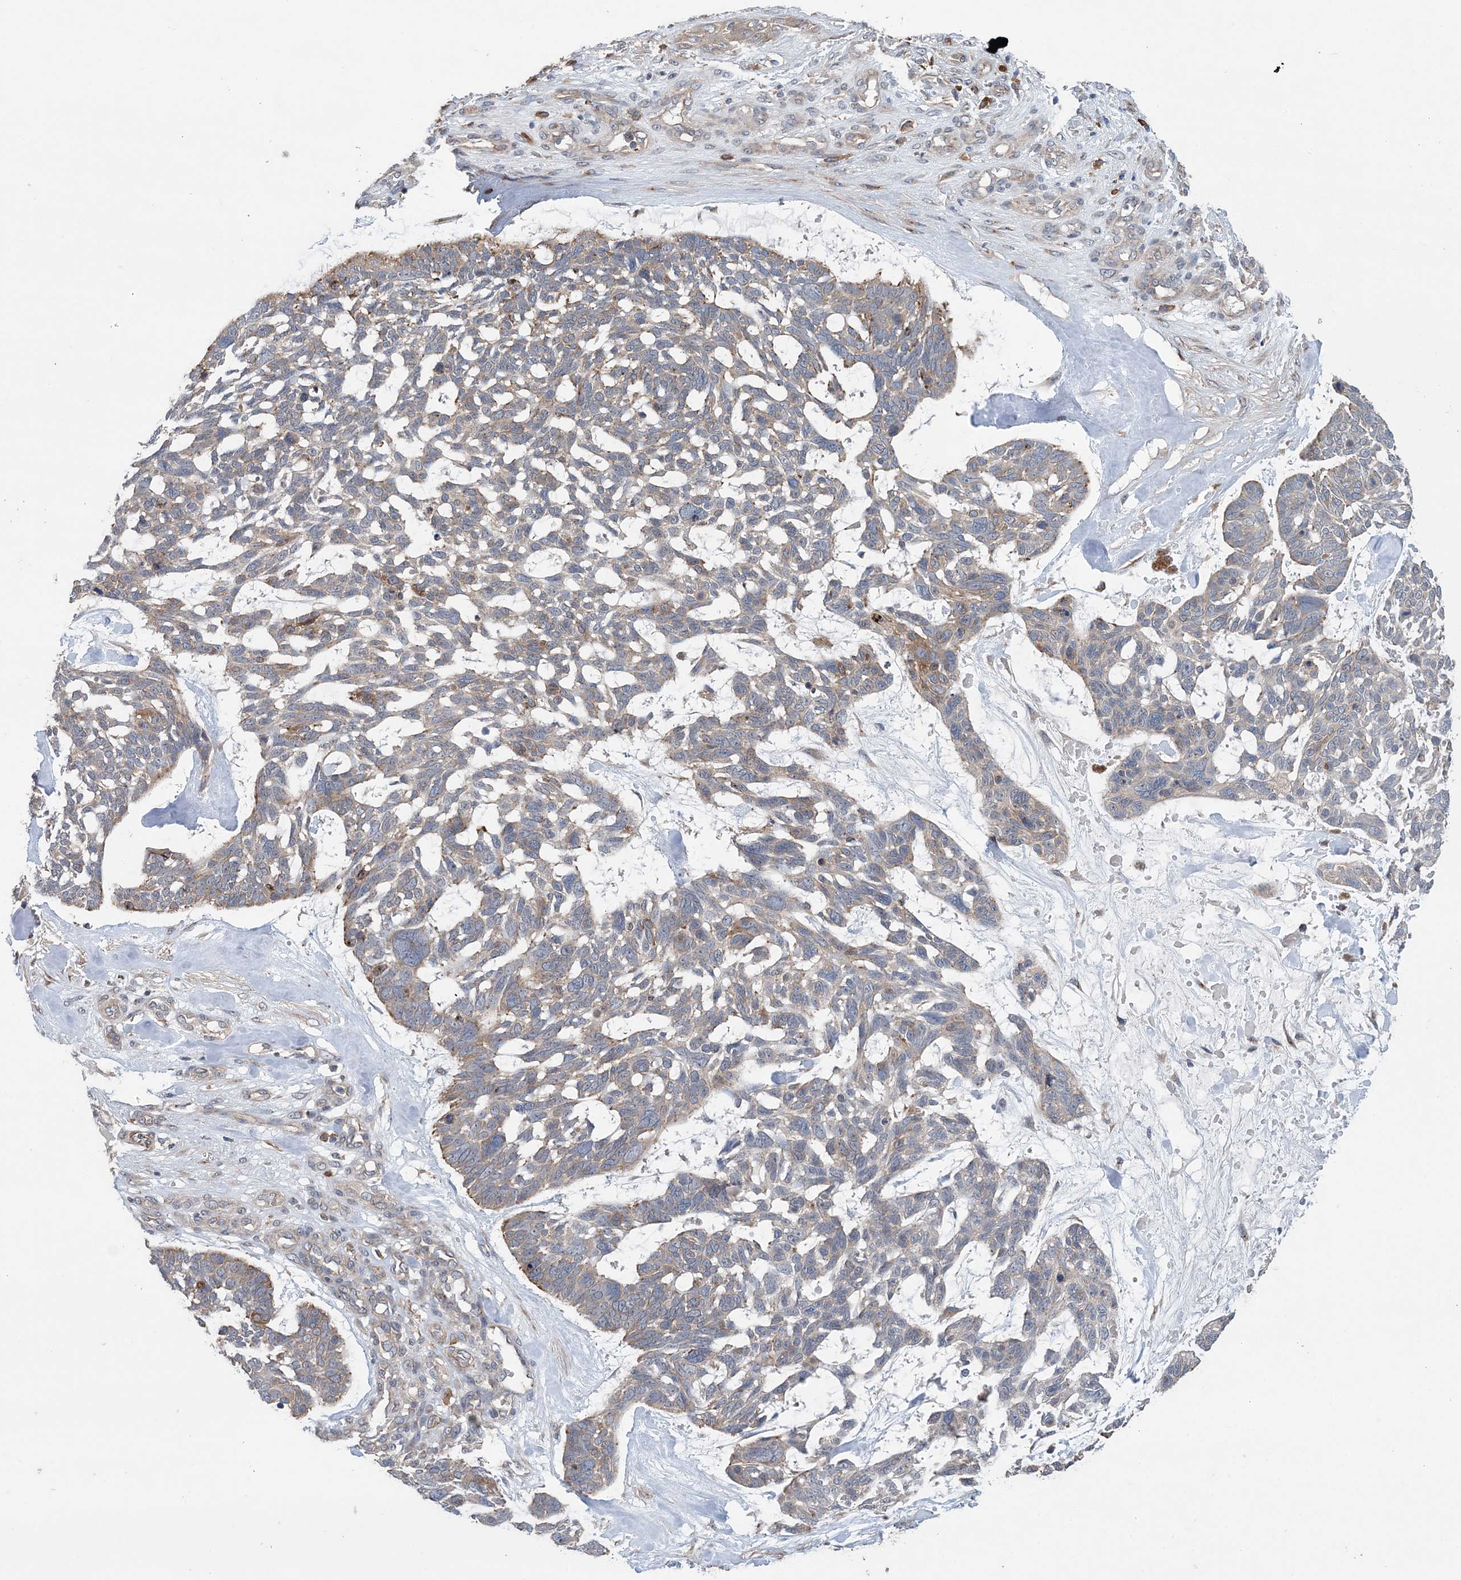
{"staining": {"intensity": "weak", "quantity": "<25%", "location": "cytoplasmic/membranous"}, "tissue": "skin cancer", "cell_type": "Tumor cells", "image_type": "cancer", "snomed": [{"axis": "morphology", "description": "Basal cell carcinoma"}, {"axis": "topography", "description": "Skin"}], "caption": "Tumor cells are negative for protein expression in human skin cancer (basal cell carcinoma).", "gene": "PTTG1IP", "patient": {"sex": "male", "age": 88}}